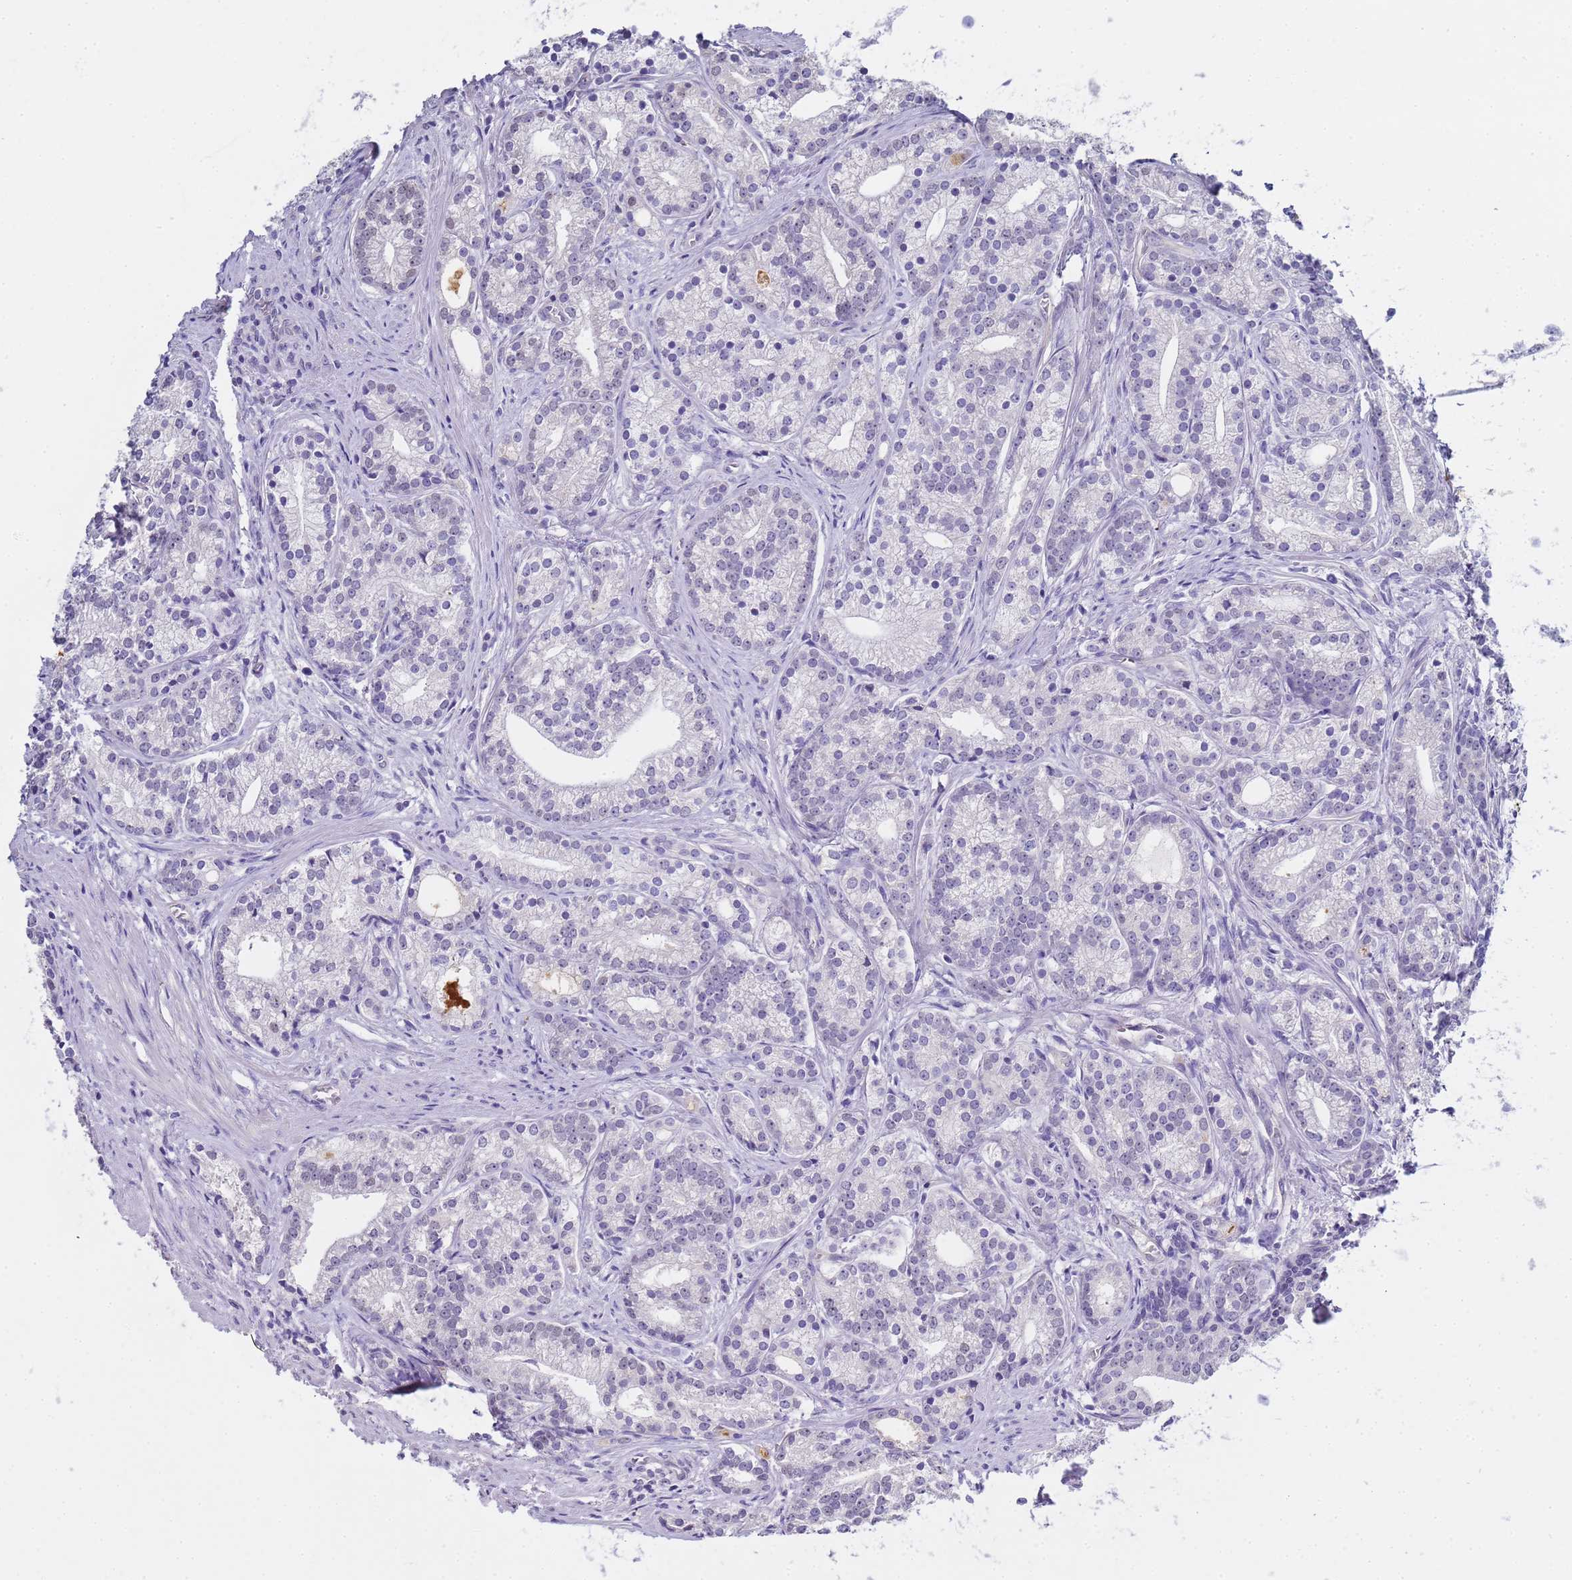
{"staining": {"intensity": "negative", "quantity": "none", "location": "none"}, "tissue": "prostate cancer", "cell_type": "Tumor cells", "image_type": "cancer", "snomed": [{"axis": "morphology", "description": "Adenocarcinoma, Low grade"}, {"axis": "topography", "description": "Prostate"}], "caption": "The histopathology image exhibits no significant expression in tumor cells of prostate adenocarcinoma (low-grade).", "gene": "CTRC", "patient": {"sex": "male", "age": 71}}